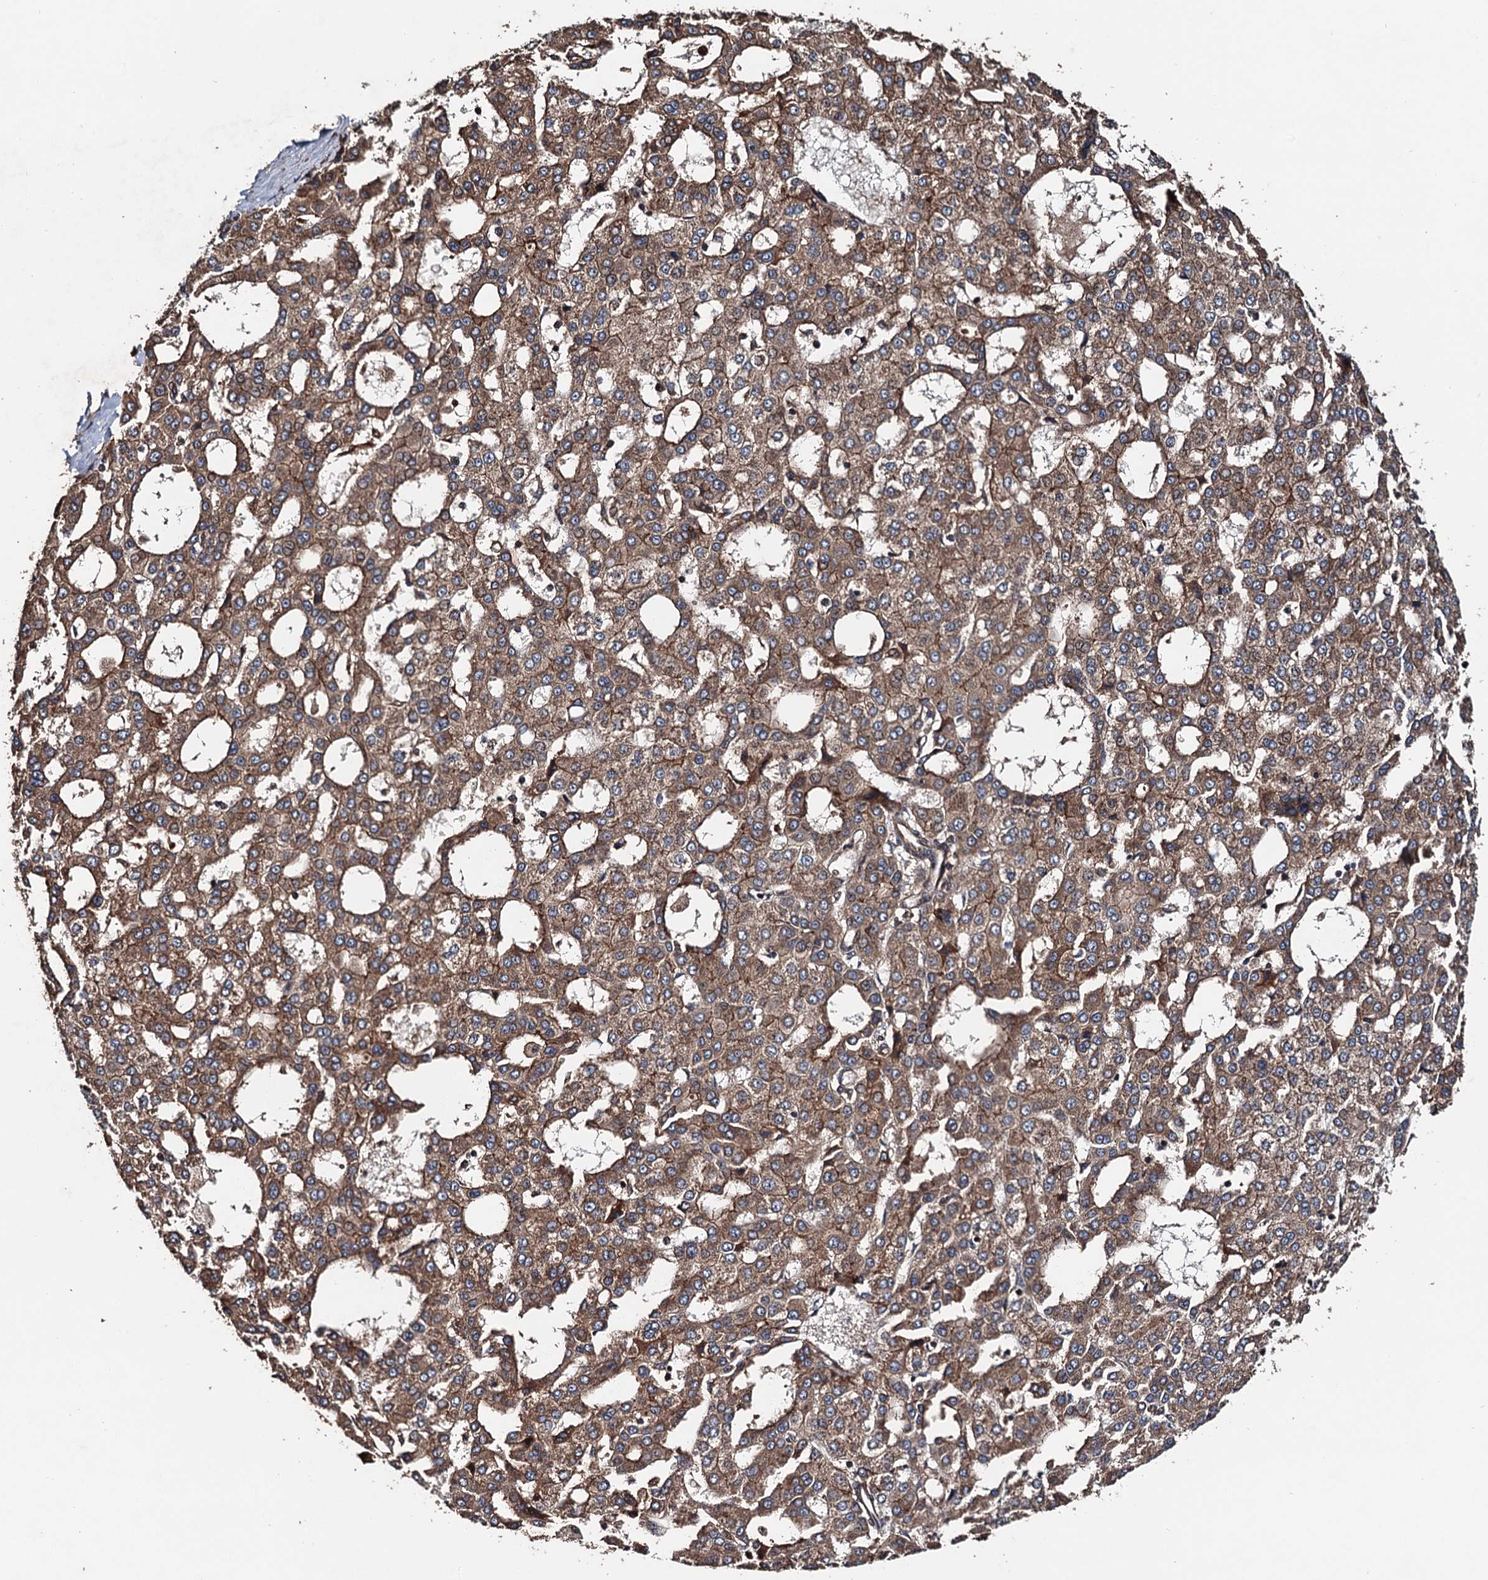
{"staining": {"intensity": "moderate", "quantity": ">75%", "location": "cytoplasmic/membranous"}, "tissue": "liver cancer", "cell_type": "Tumor cells", "image_type": "cancer", "snomed": [{"axis": "morphology", "description": "Carcinoma, Hepatocellular, NOS"}, {"axis": "topography", "description": "Liver"}], "caption": "Brown immunohistochemical staining in liver cancer exhibits moderate cytoplasmic/membranous expression in about >75% of tumor cells.", "gene": "TMEM39B", "patient": {"sex": "male", "age": 47}}